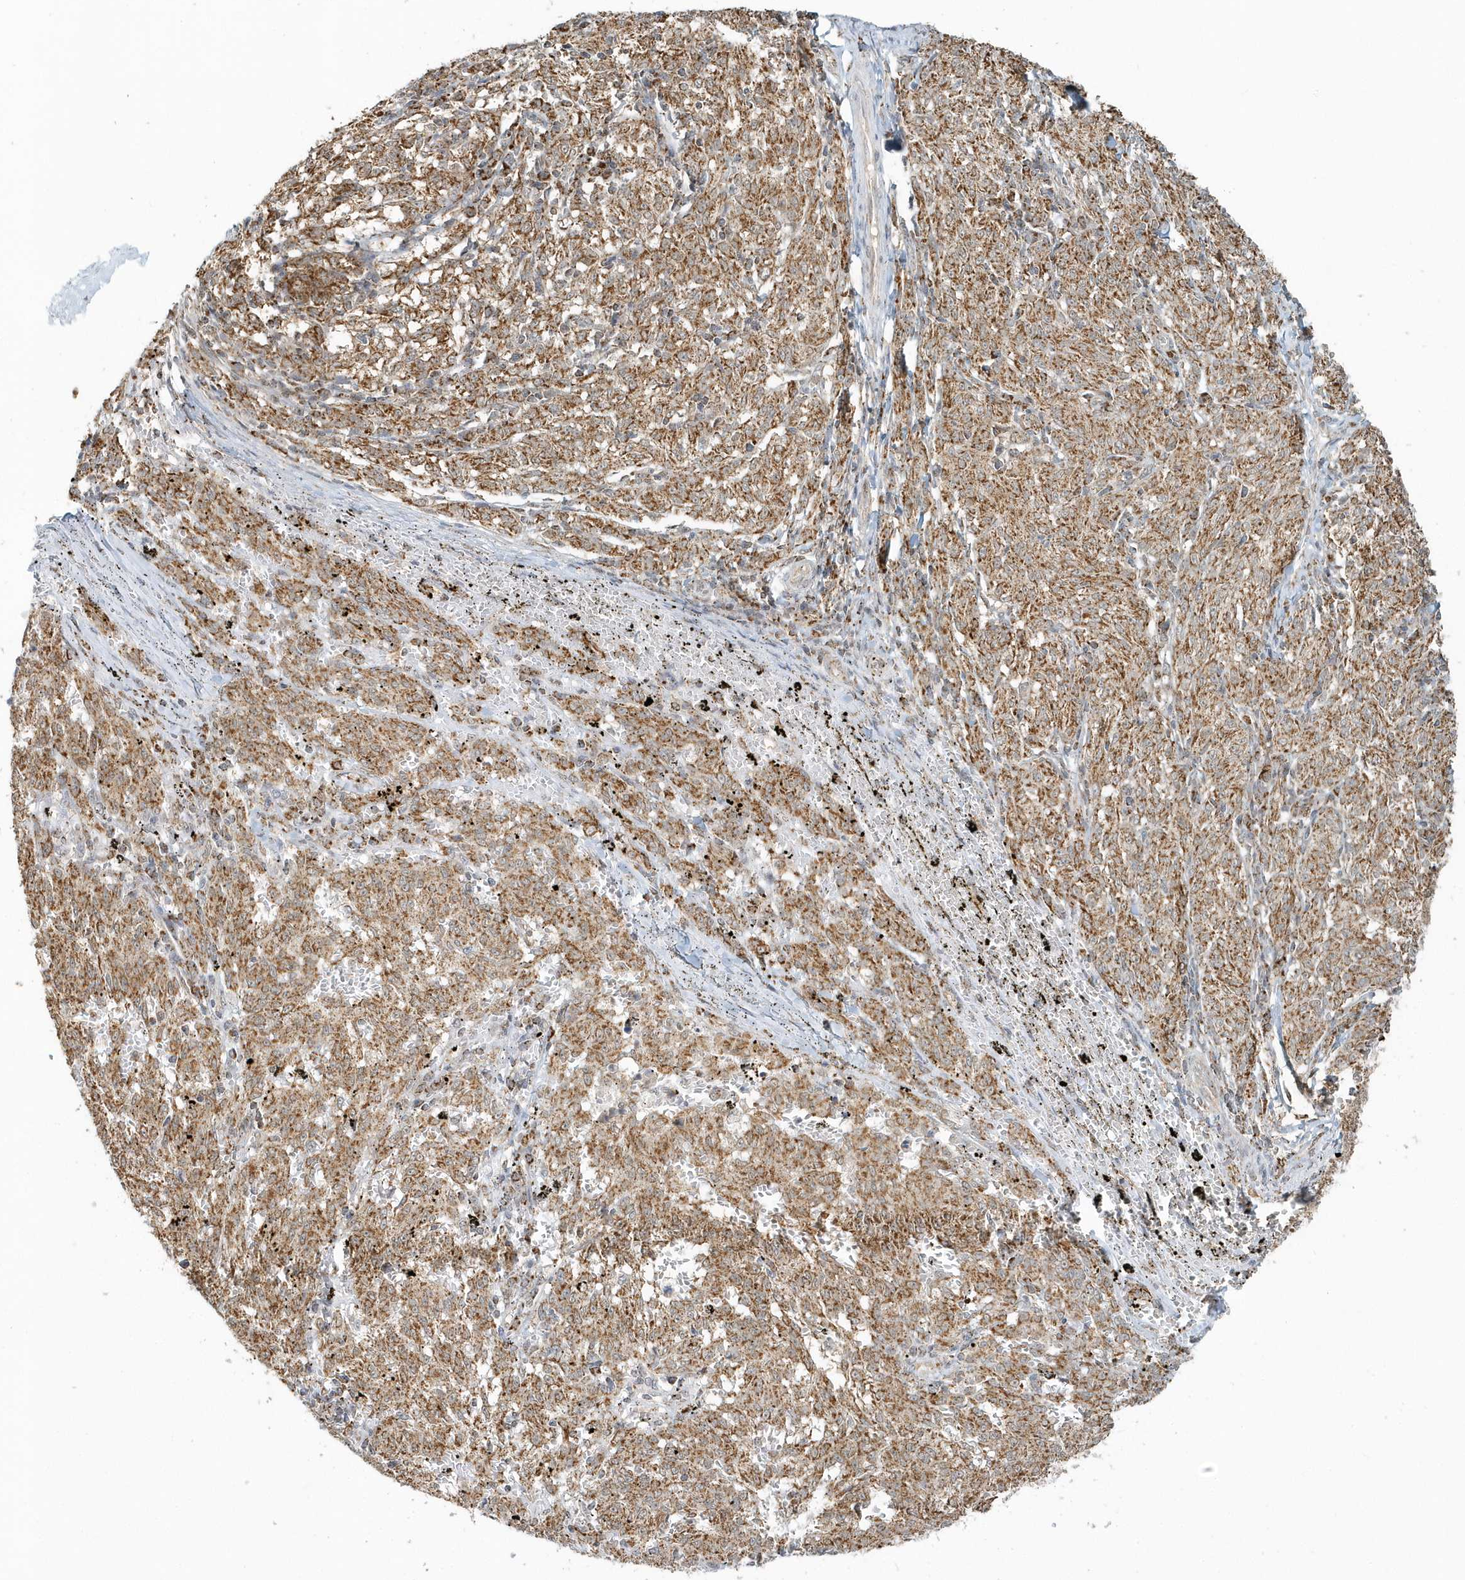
{"staining": {"intensity": "moderate", "quantity": ">75%", "location": "cytoplasmic/membranous"}, "tissue": "melanoma", "cell_type": "Tumor cells", "image_type": "cancer", "snomed": [{"axis": "morphology", "description": "Malignant melanoma, NOS"}, {"axis": "topography", "description": "Skin"}], "caption": "Protein staining of malignant melanoma tissue demonstrates moderate cytoplasmic/membranous staining in approximately >75% of tumor cells. Nuclei are stained in blue.", "gene": "PSMD6", "patient": {"sex": "female", "age": 72}}